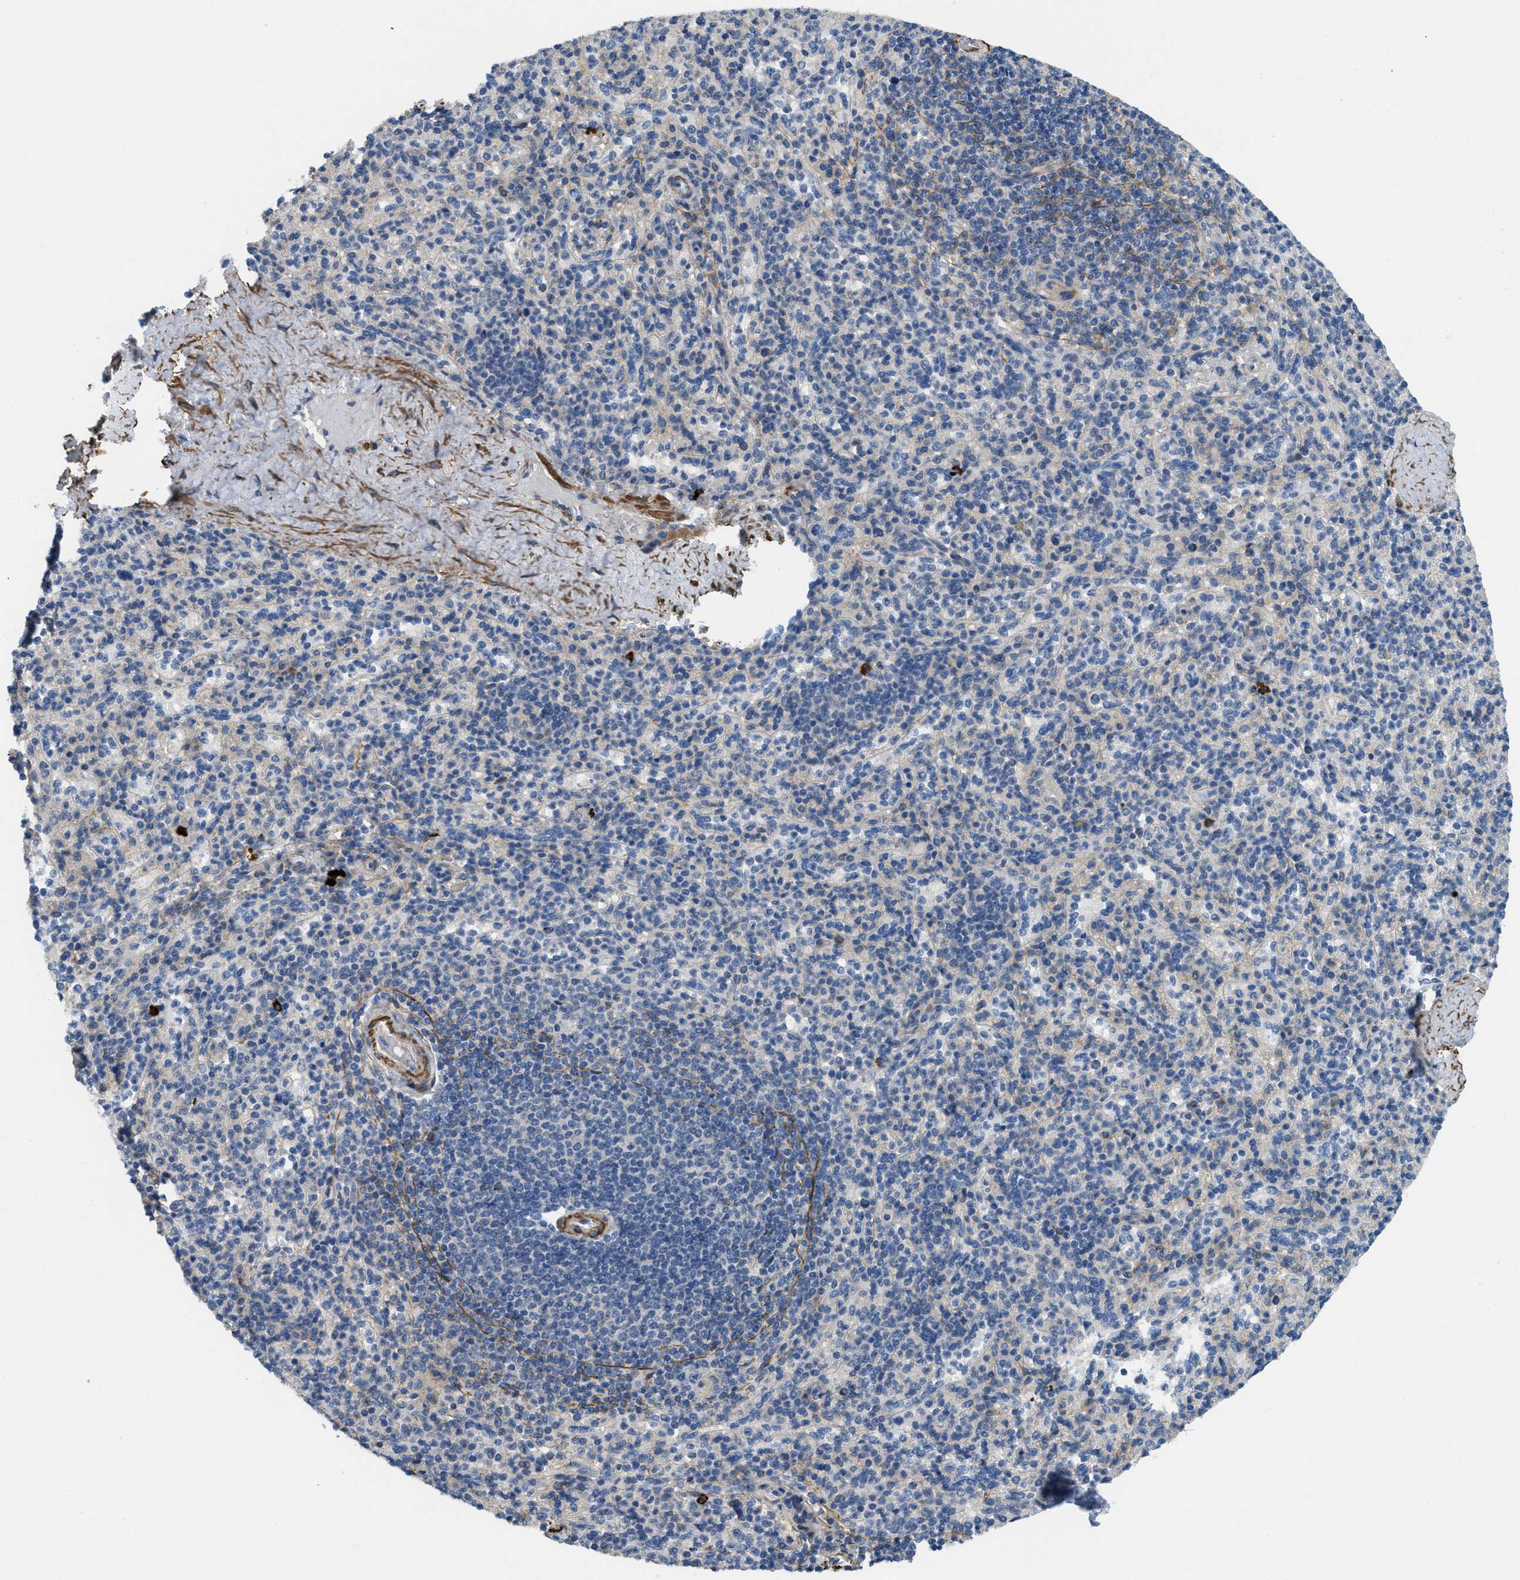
{"staining": {"intensity": "weak", "quantity": "<25%", "location": "cytoplasmic/membranous"}, "tissue": "spleen", "cell_type": "Cells in red pulp", "image_type": "normal", "snomed": [{"axis": "morphology", "description": "Normal tissue, NOS"}, {"axis": "topography", "description": "Spleen"}], "caption": "Immunohistochemical staining of normal spleen displays no significant expression in cells in red pulp. Brightfield microscopy of immunohistochemistry stained with DAB (brown) and hematoxylin (blue), captured at high magnification.", "gene": "BMPR1A", "patient": {"sex": "male", "age": 36}}